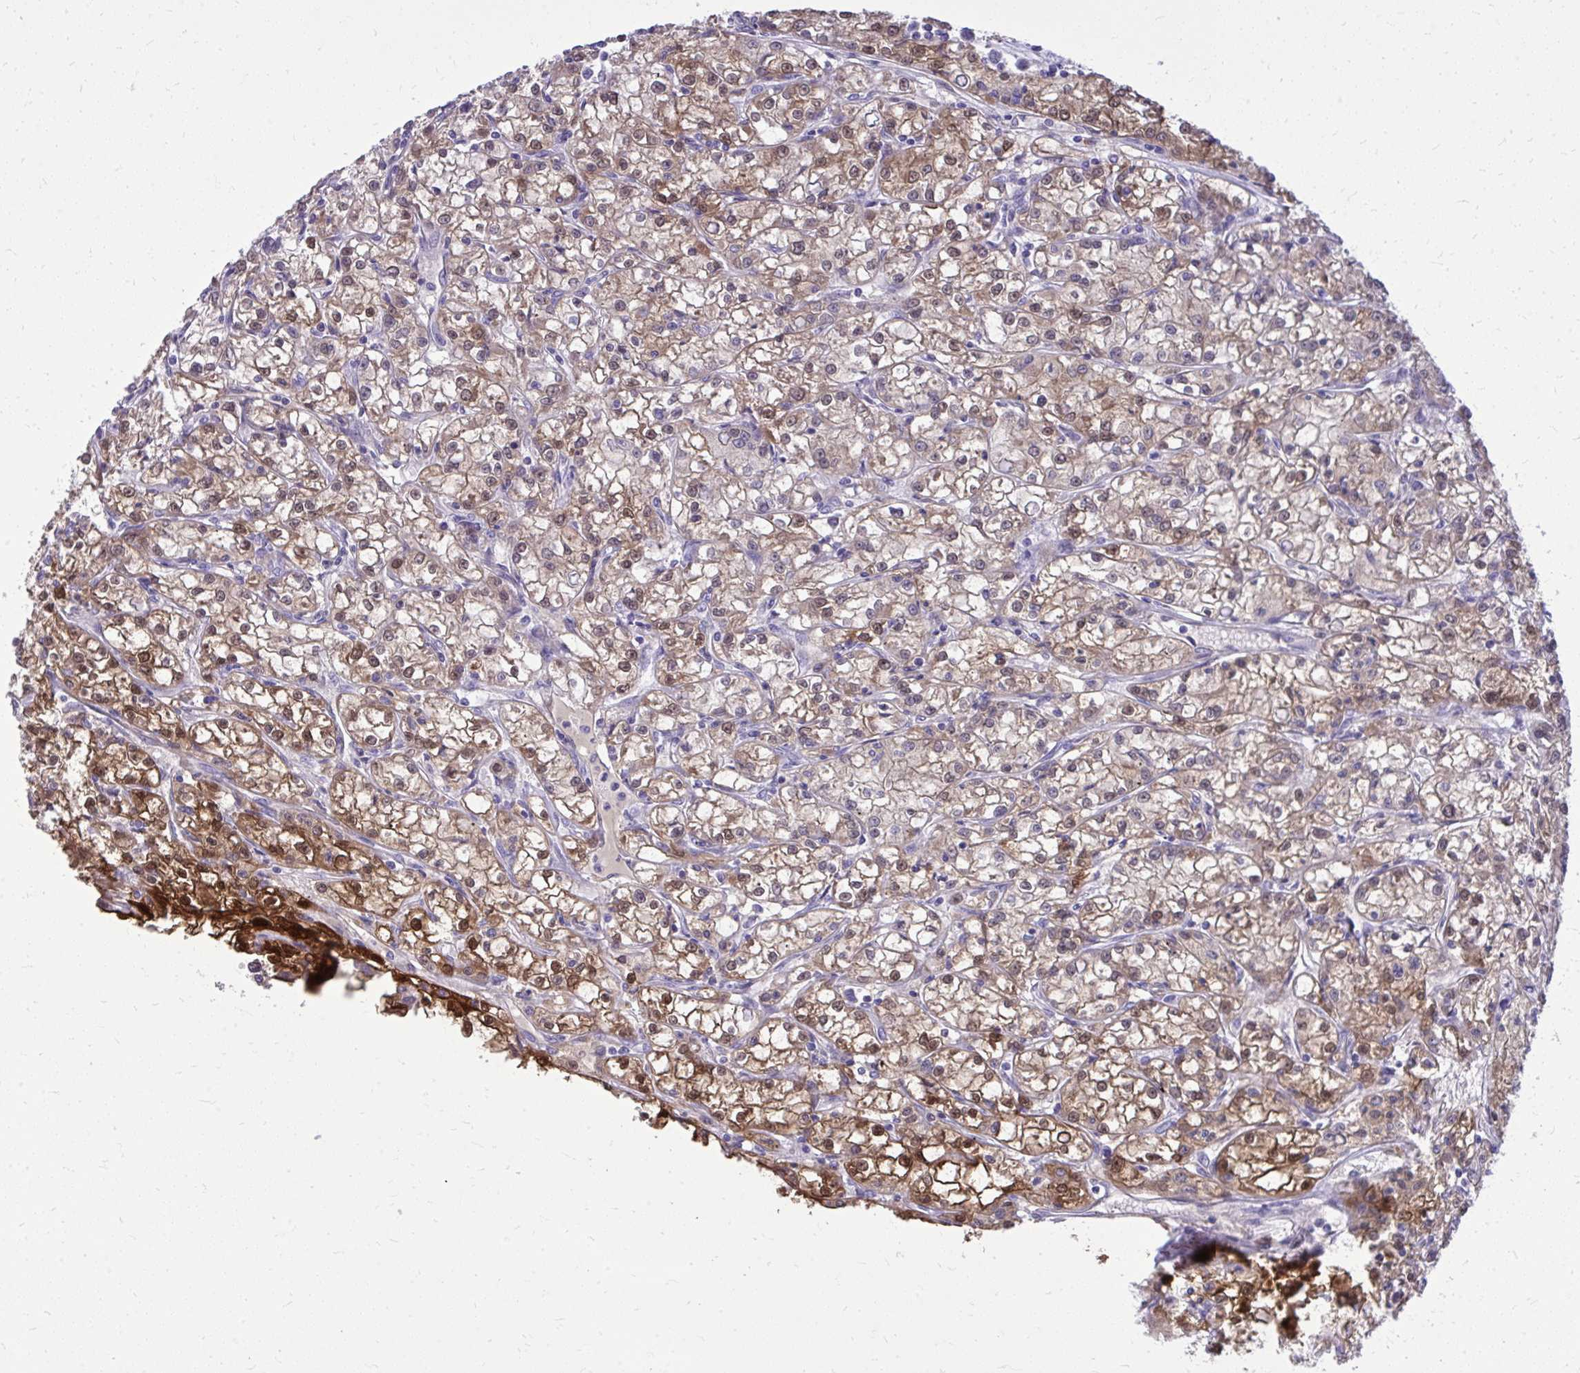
{"staining": {"intensity": "moderate", "quantity": ">75%", "location": "cytoplasmic/membranous,nuclear"}, "tissue": "renal cancer", "cell_type": "Tumor cells", "image_type": "cancer", "snomed": [{"axis": "morphology", "description": "Adenocarcinoma, NOS"}, {"axis": "topography", "description": "Kidney"}], "caption": "This micrograph demonstrates immunohistochemistry (IHC) staining of renal cancer, with medium moderate cytoplasmic/membranous and nuclear staining in approximately >75% of tumor cells.", "gene": "NNMT", "patient": {"sex": "female", "age": 59}}